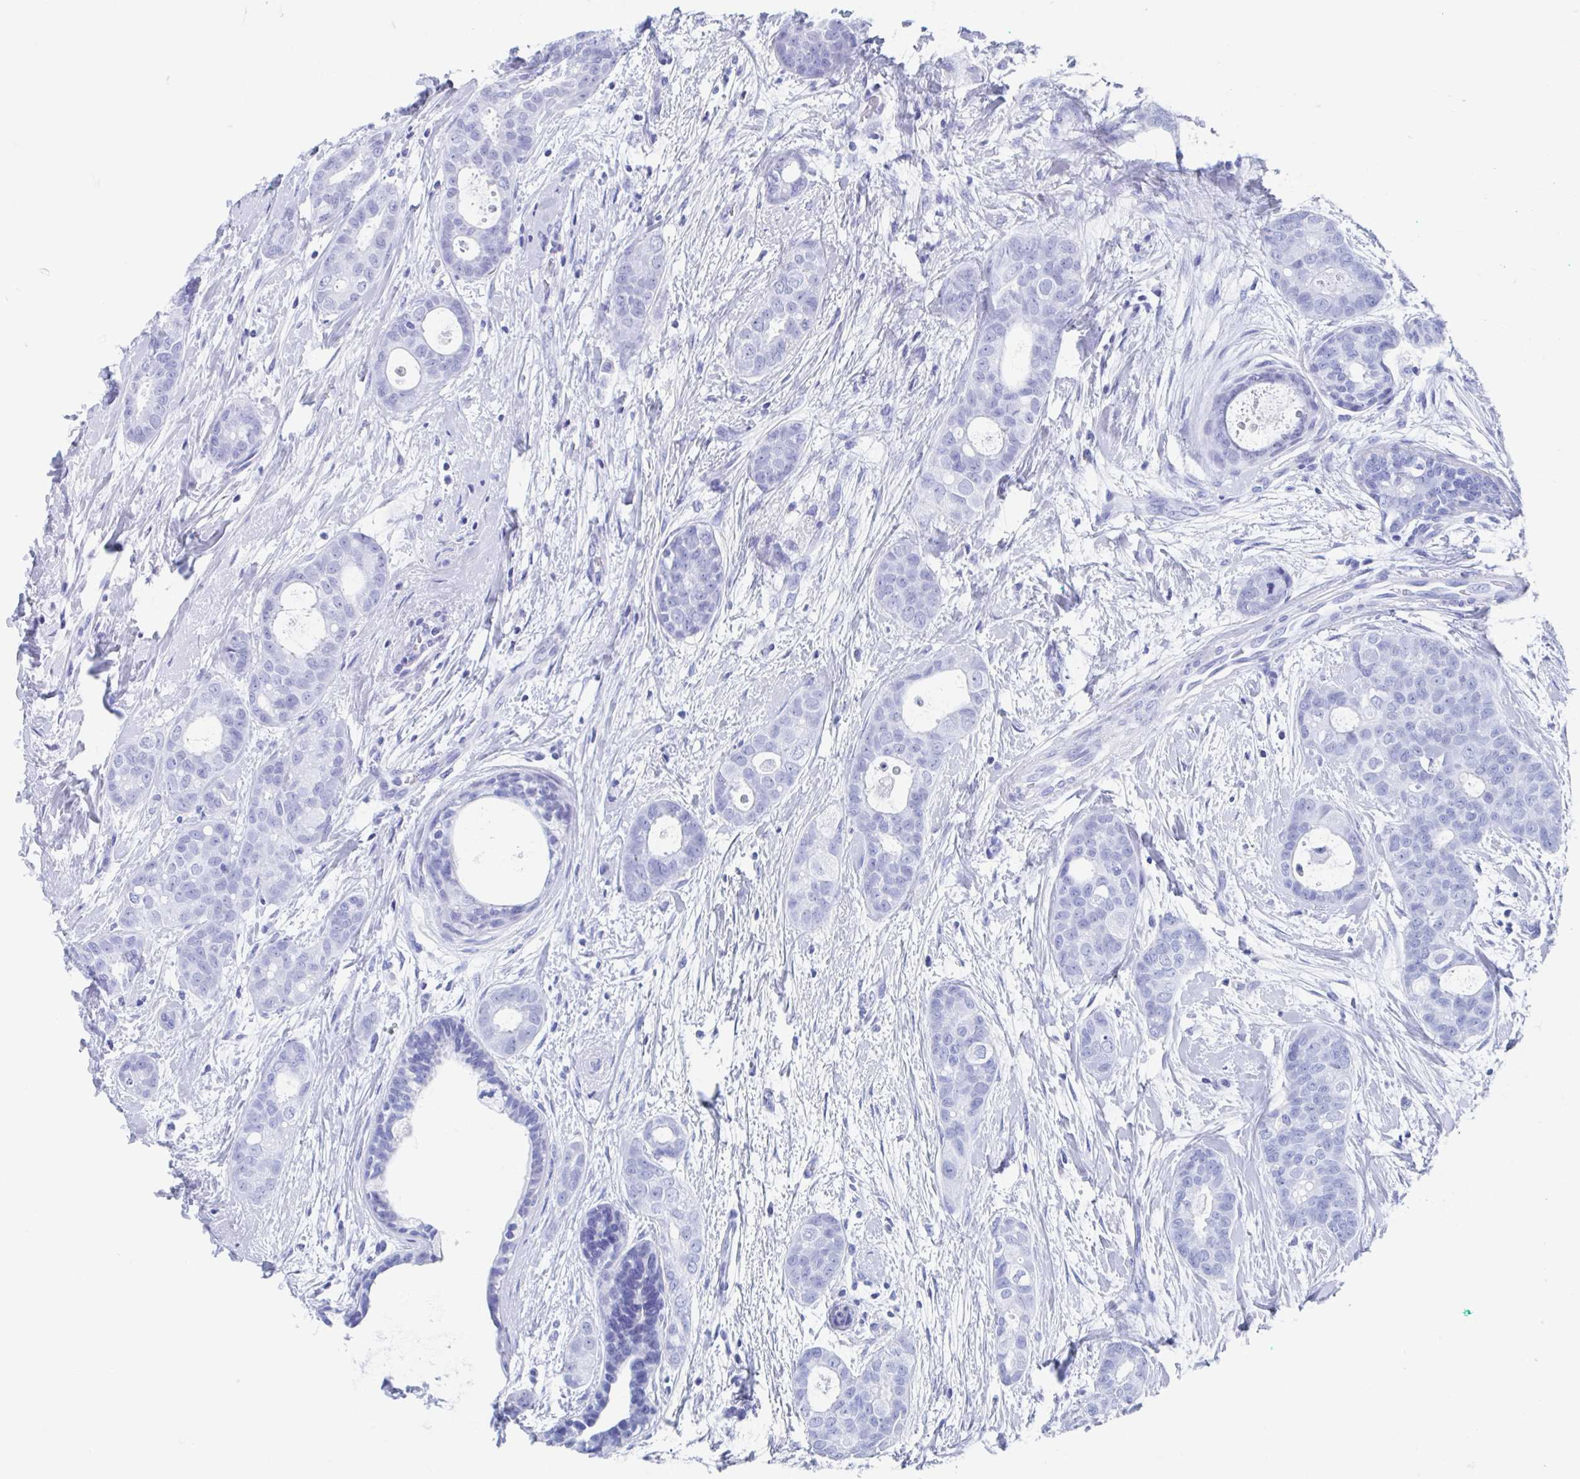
{"staining": {"intensity": "negative", "quantity": "none", "location": "none"}, "tissue": "breast cancer", "cell_type": "Tumor cells", "image_type": "cancer", "snomed": [{"axis": "morphology", "description": "Duct carcinoma"}, {"axis": "topography", "description": "Breast"}], "caption": "IHC of human breast cancer displays no staining in tumor cells.", "gene": "HDGFL1", "patient": {"sex": "female", "age": 45}}